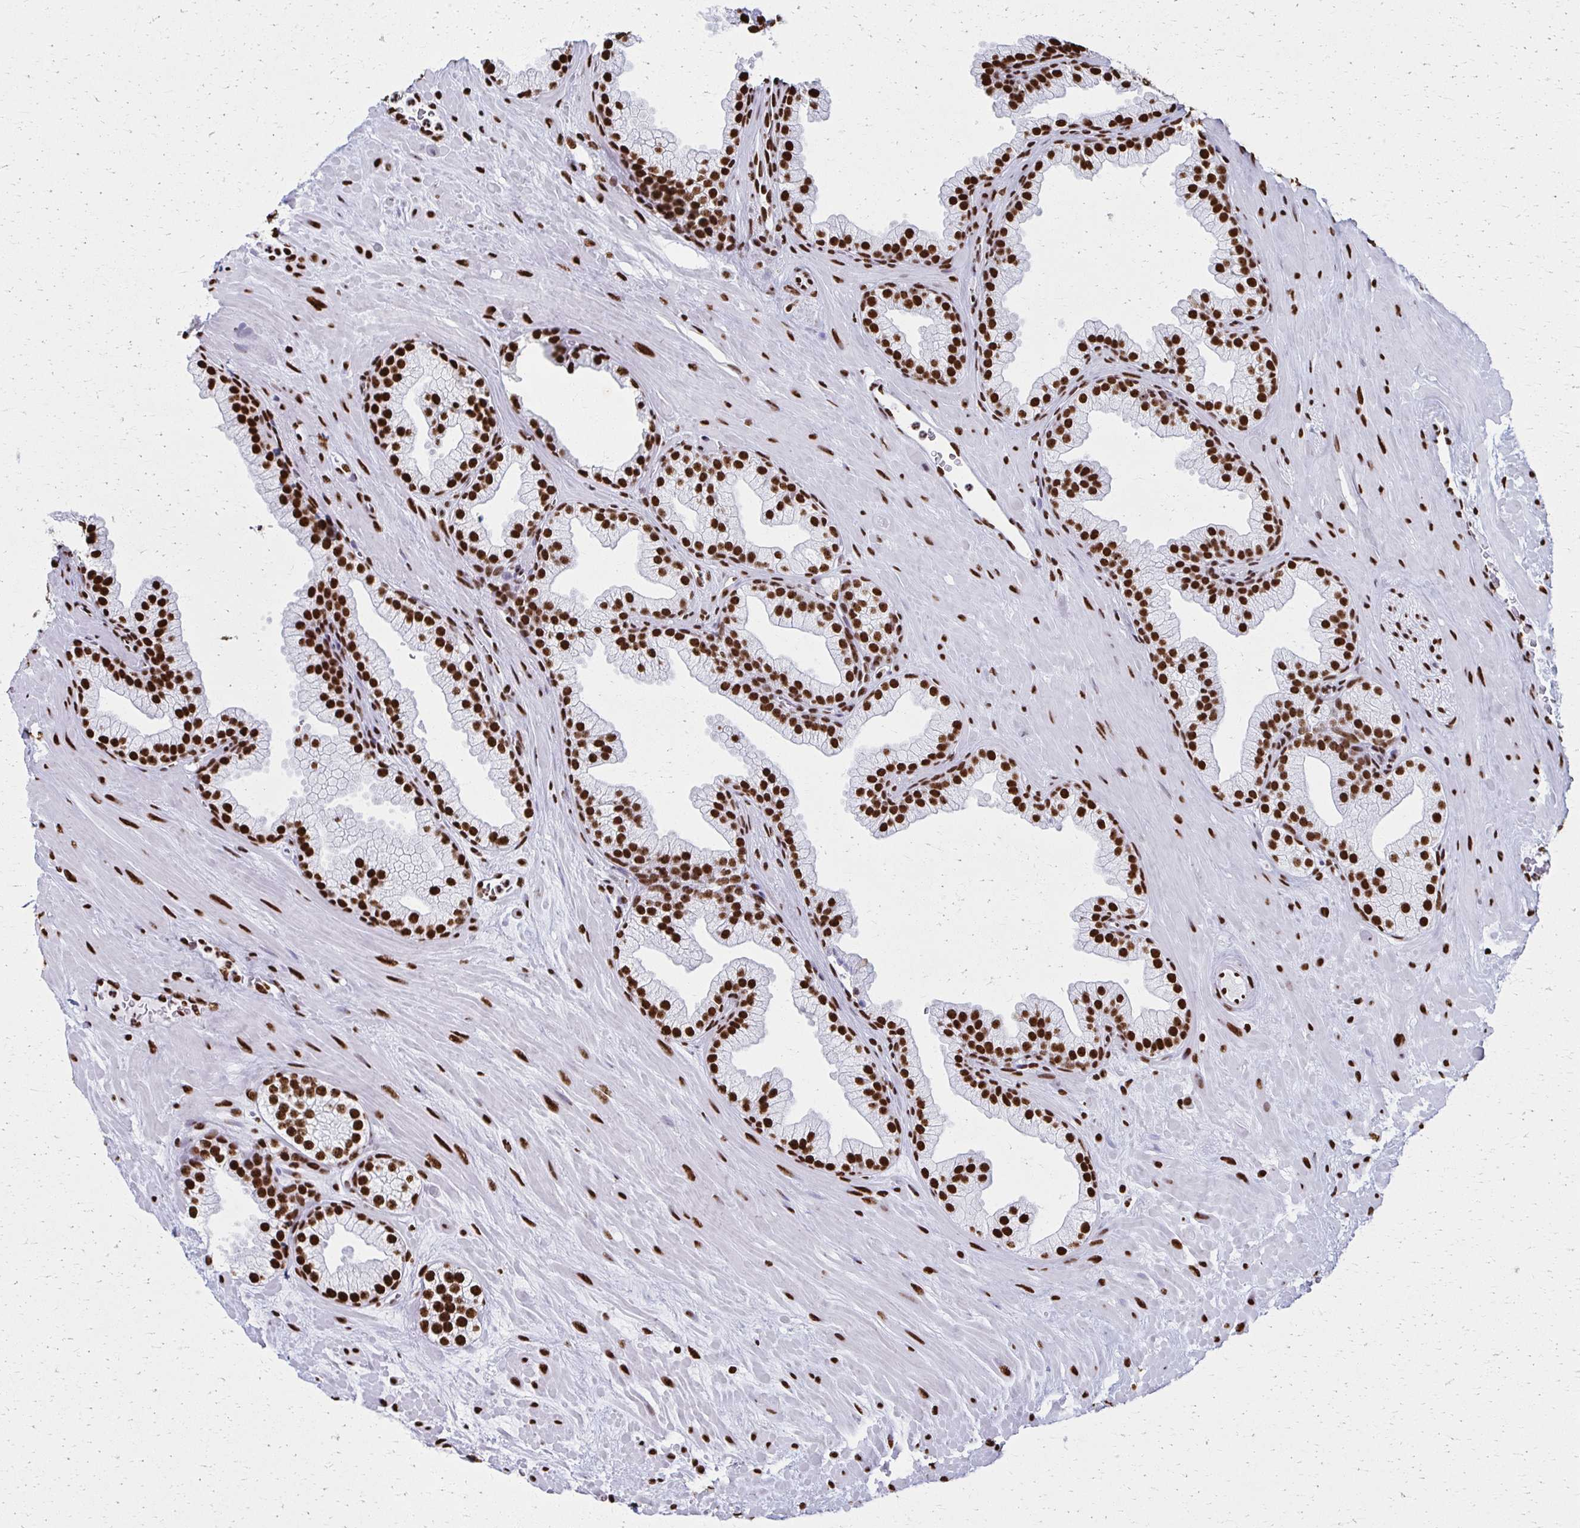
{"staining": {"intensity": "strong", "quantity": ">75%", "location": "nuclear"}, "tissue": "prostate", "cell_type": "Glandular cells", "image_type": "normal", "snomed": [{"axis": "morphology", "description": "Normal tissue, NOS"}, {"axis": "topography", "description": "Prostate"}, {"axis": "topography", "description": "Peripheral nerve tissue"}], "caption": "Unremarkable prostate reveals strong nuclear expression in approximately >75% of glandular cells Immunohistochemistry stains the protein in brown and the nuclei are stained blue..", "gene": "NONO", "patient": {"sex": "male", "age": 61}}